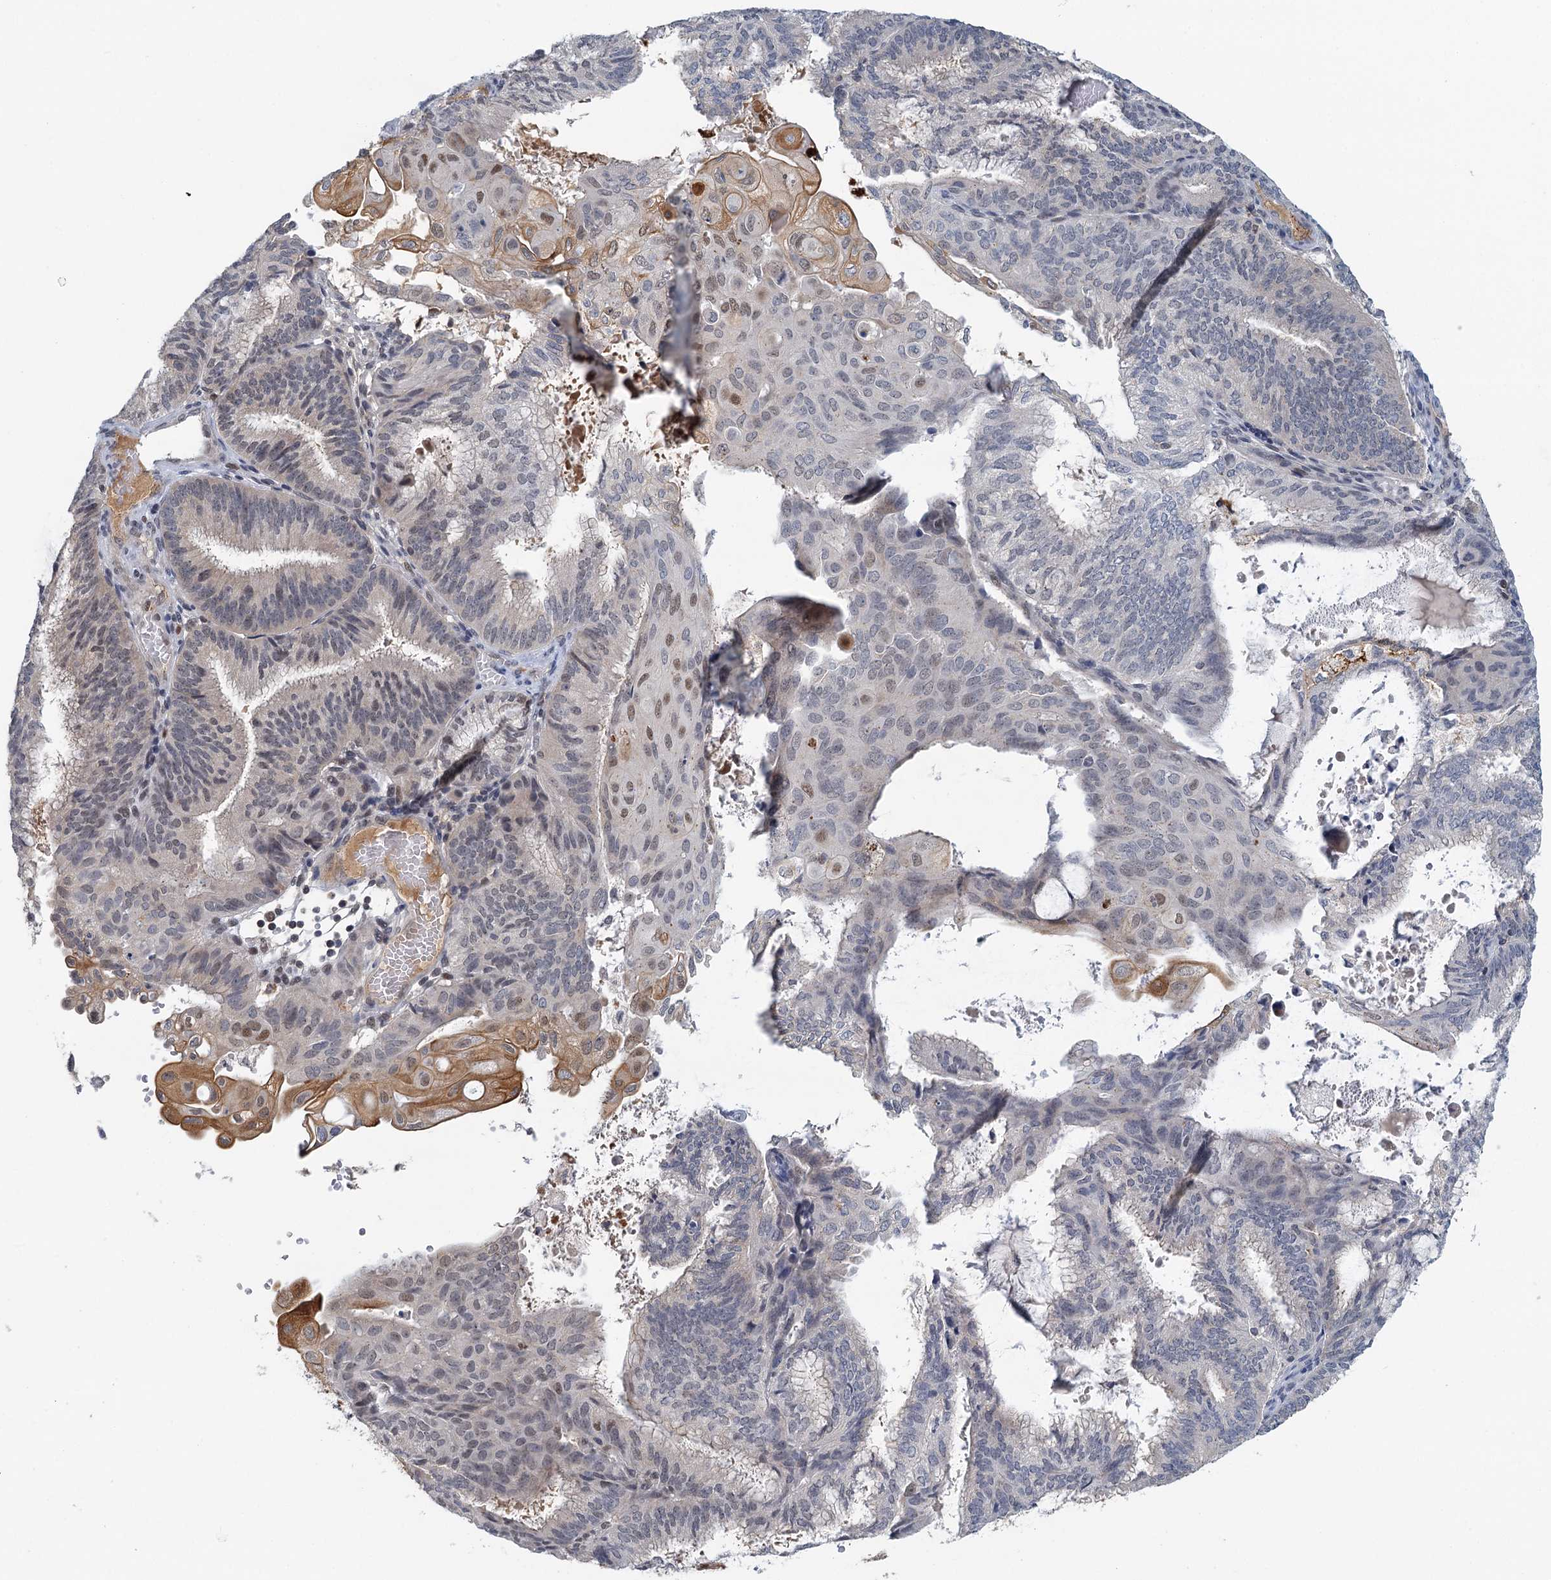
{"staining": {"intensity": "moderate", "quantity": "<25%", "location": "cytoplasmic/membranous,nuclear"}, "tissue": "endometrial cancer", "cell_type": "Tumor cells", "image_type": "cancer", "snomed": [{"axis": "morphology", "description": "Adenocarcinoma, NOS"}, {"axis": "topography", "description": "Endometrium"}], "caption": "This photomicrograph exhibits adenocarcinoma (endometrial) stained with immunohistochemistry to label a protein in brown. The cytoplasmic/membranous and nuclear of tumor cells show moderate positivity for the protein. Nuclei are counter-stained blue.", "gene": "GPATCH11", "patient": {"sex": "female", "age": 49}}